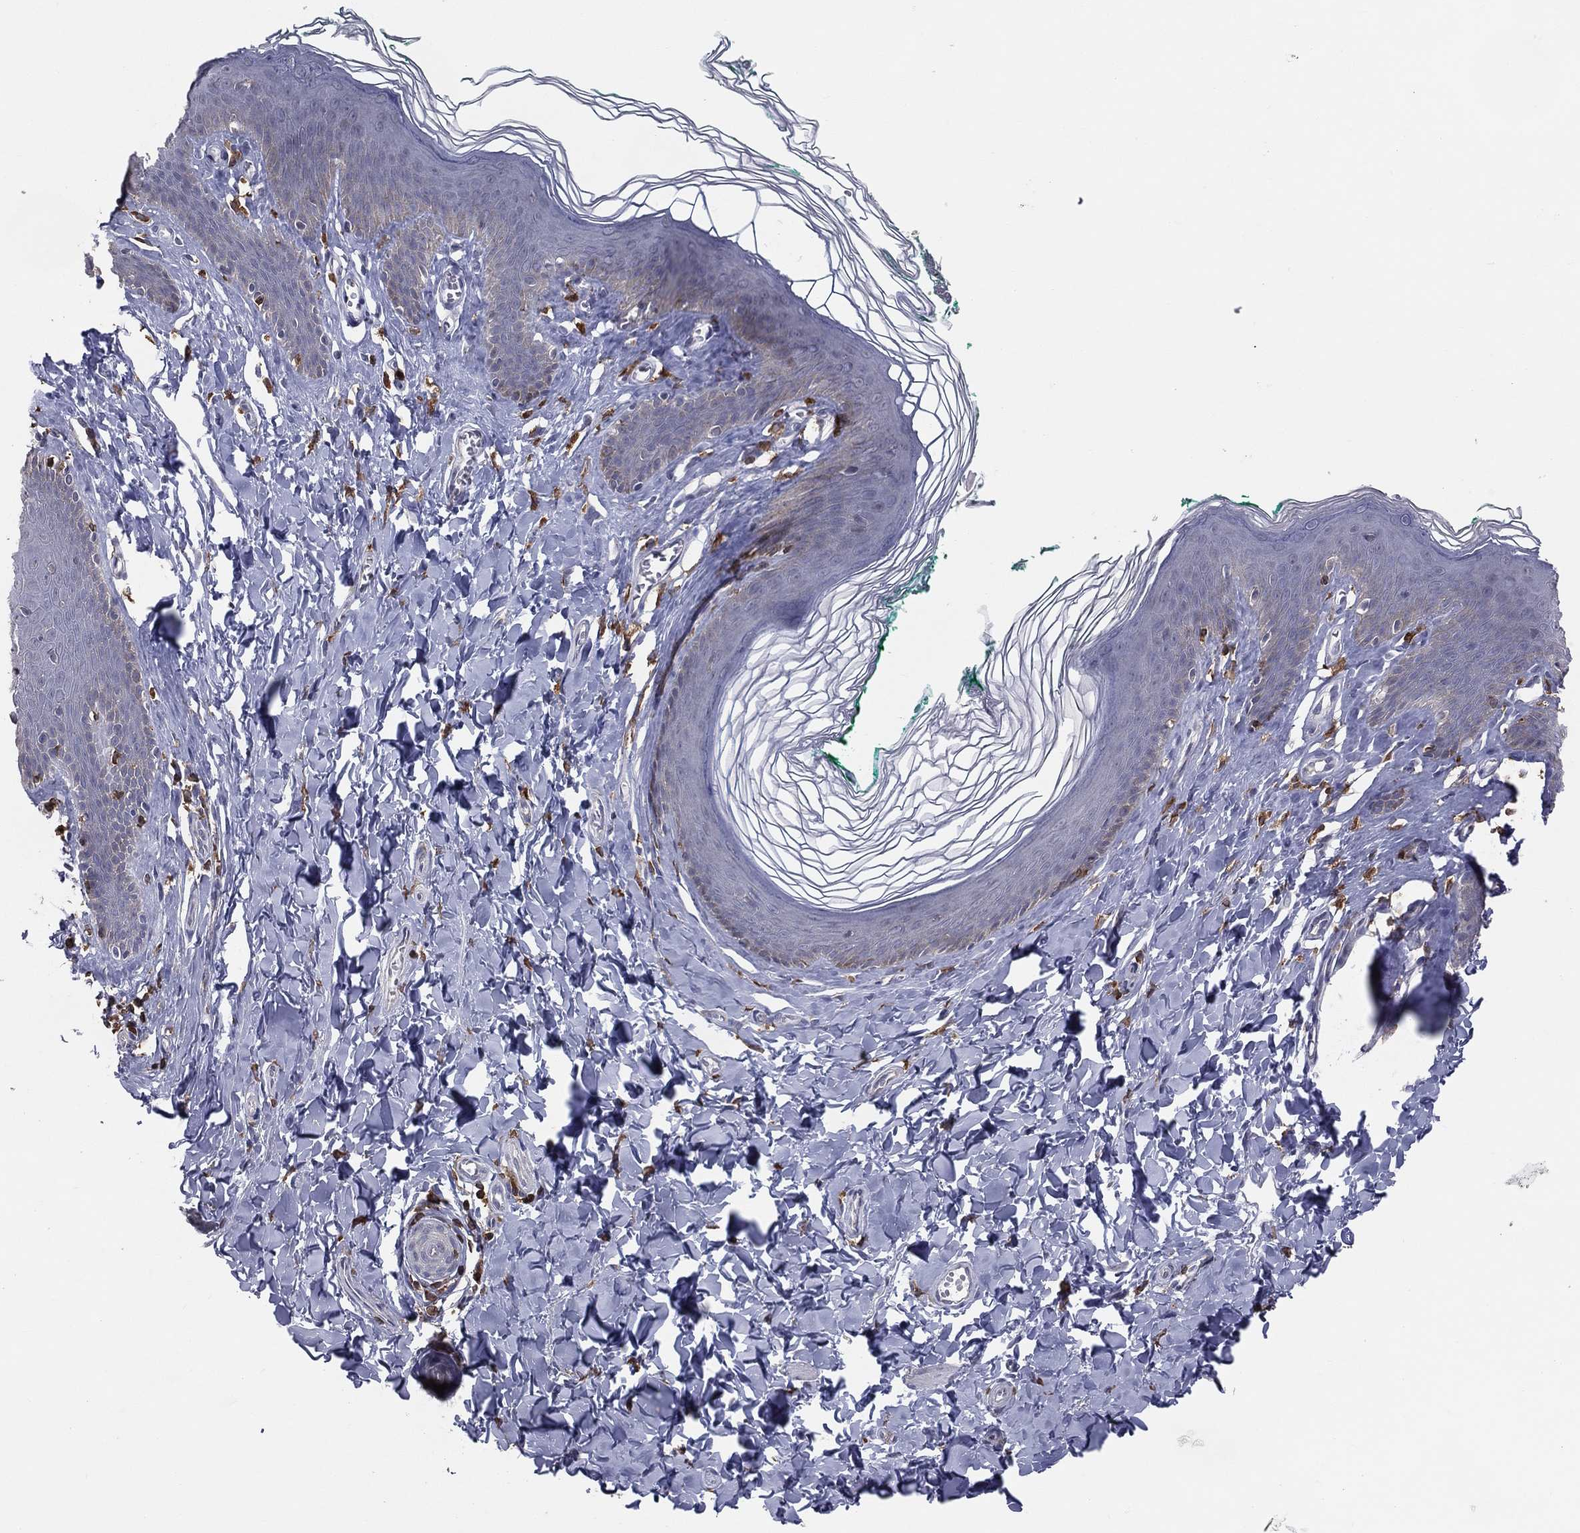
{"staining": {"intensity": "negative", "quantity": "none", "location": "none"}, "tissue": "skin", "cell_type": "Epidermal cells", "image_type": "normal", "snomed": [{"axis": "morphology", "description": "Normal tissue, NOS"}, {"axis": "topography", "description": "Vulva"}], "caption": "A micrograph of skin stained for a protein reveals no brown staining in epidermal cells. (DAB (3,3'-diaminobenzidine) IHC, high magnification).", "gene": "PSTPIP1", "patient": {"sex": "female", "age": 66}}